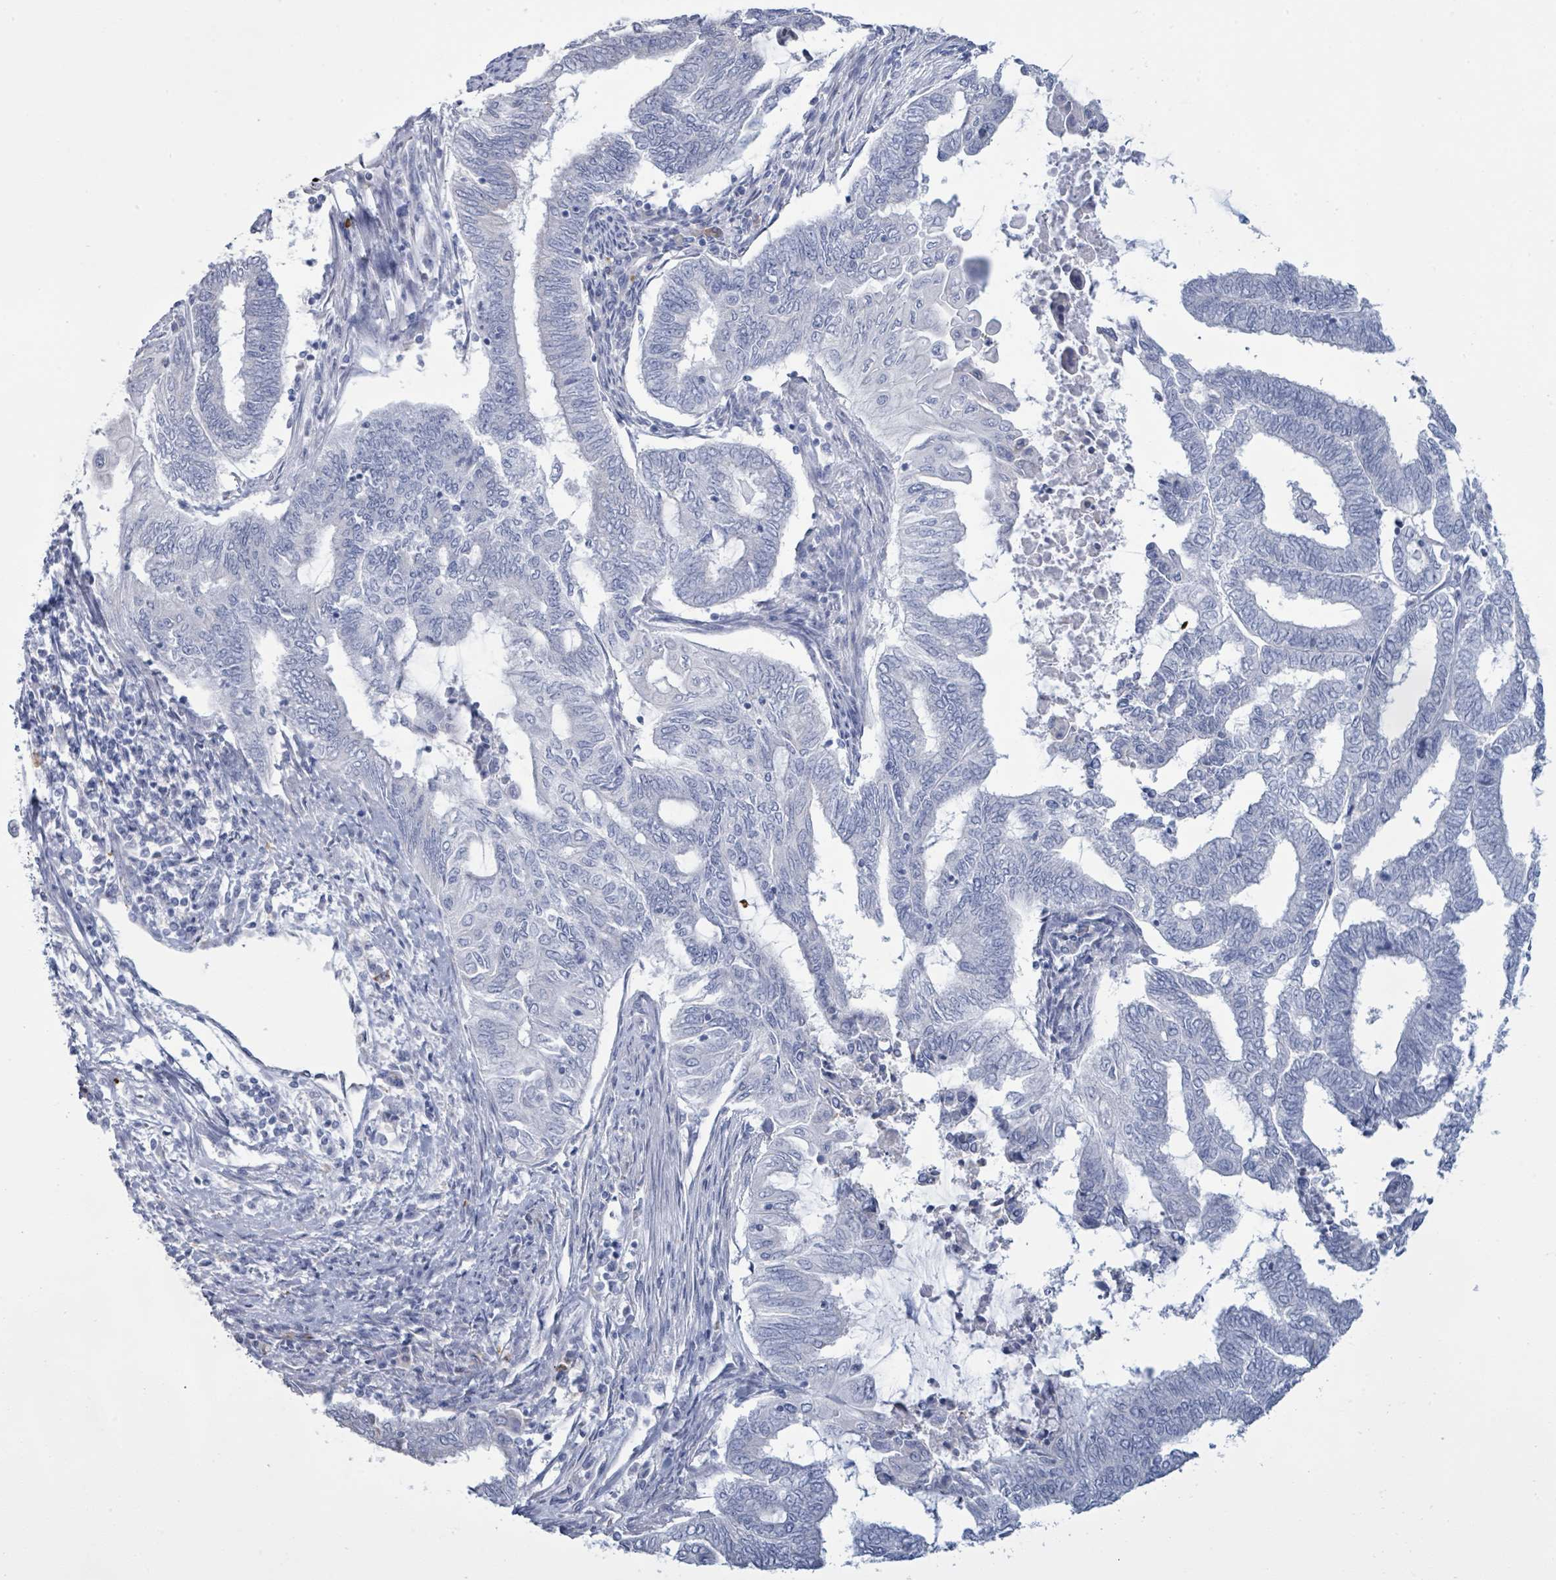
{"staining": {"intensity": "negative", "quantity": "none", "location": "none"}, "tissue": "endometrial cancer", "cell_type": "Tumor cells", "image_type": "cancer", "snomed": [{"axis": "morphology", "description": "Adenocarcinoma, NOS"}, {"axis": "topography", "description": "Uterus"}, {"axis": "topography", "description": "Endometrium"}], "caption": "This is an immunohistochemistry histopathology image of adenocarcinoma (endometrial). There is no staining in tumor cells.", "gene": "PGA3", "patient": {"sex": "female", "age": 70}}